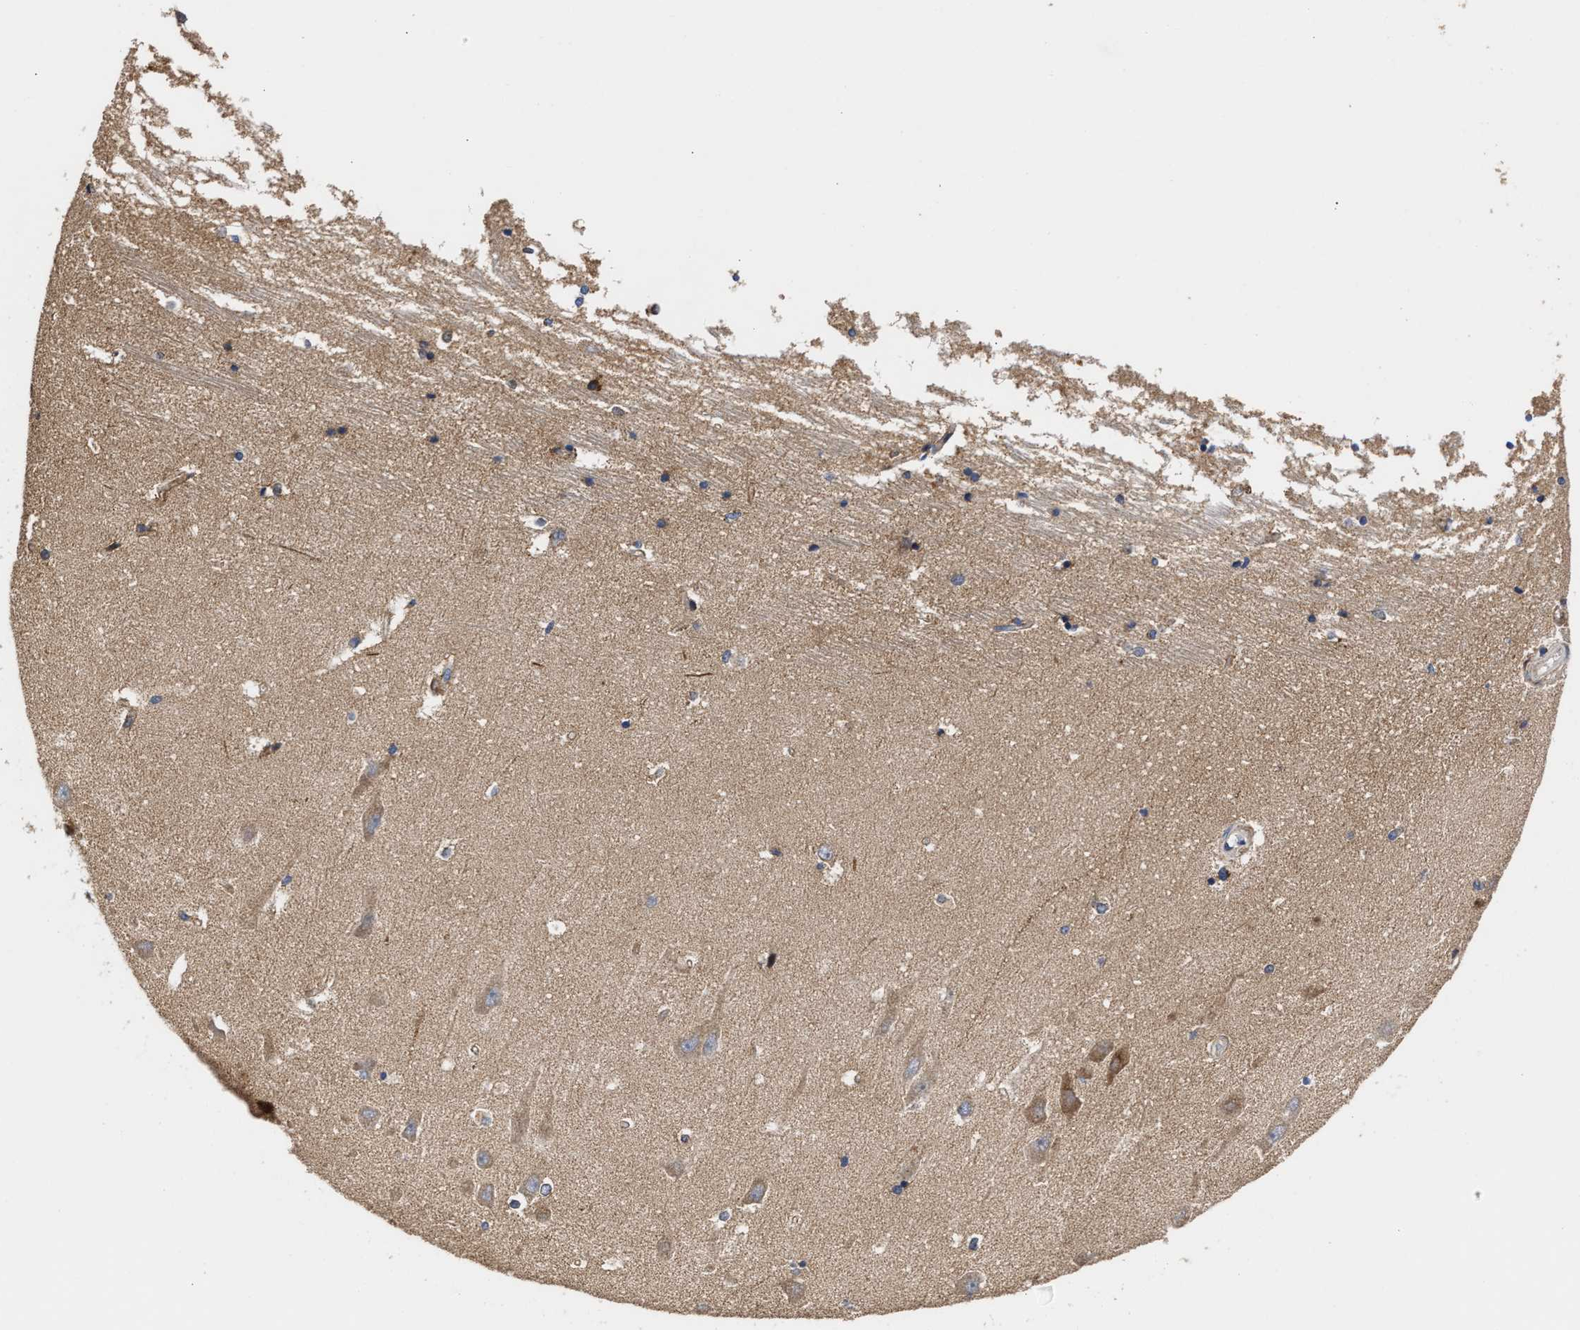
{"staining": {"intensity": "weak", "quantity": "<25%", "location": "cytoplasmic/membranous"}, "tissue": "hippocampus", "cell_type": "Glial cells", "image_type": "normal", "snomed": [{"axis": "morphology", "description": "Normal tissue, NOS"}, {"axis": "topography", "description": "Hippocampus"}], "caption": "Immunohistochemistry image of benign hippocampus stained for a protein (brown), which displays no positivity in glial cells. Brightfield microscopy of IHC stained with DAB (3,3'-diaminobenzidine) (brown) and hematoxylin (blue), captured at high magnification.", "gene": "MALSU1", "patient": {"sex": "male", "age": 45}}